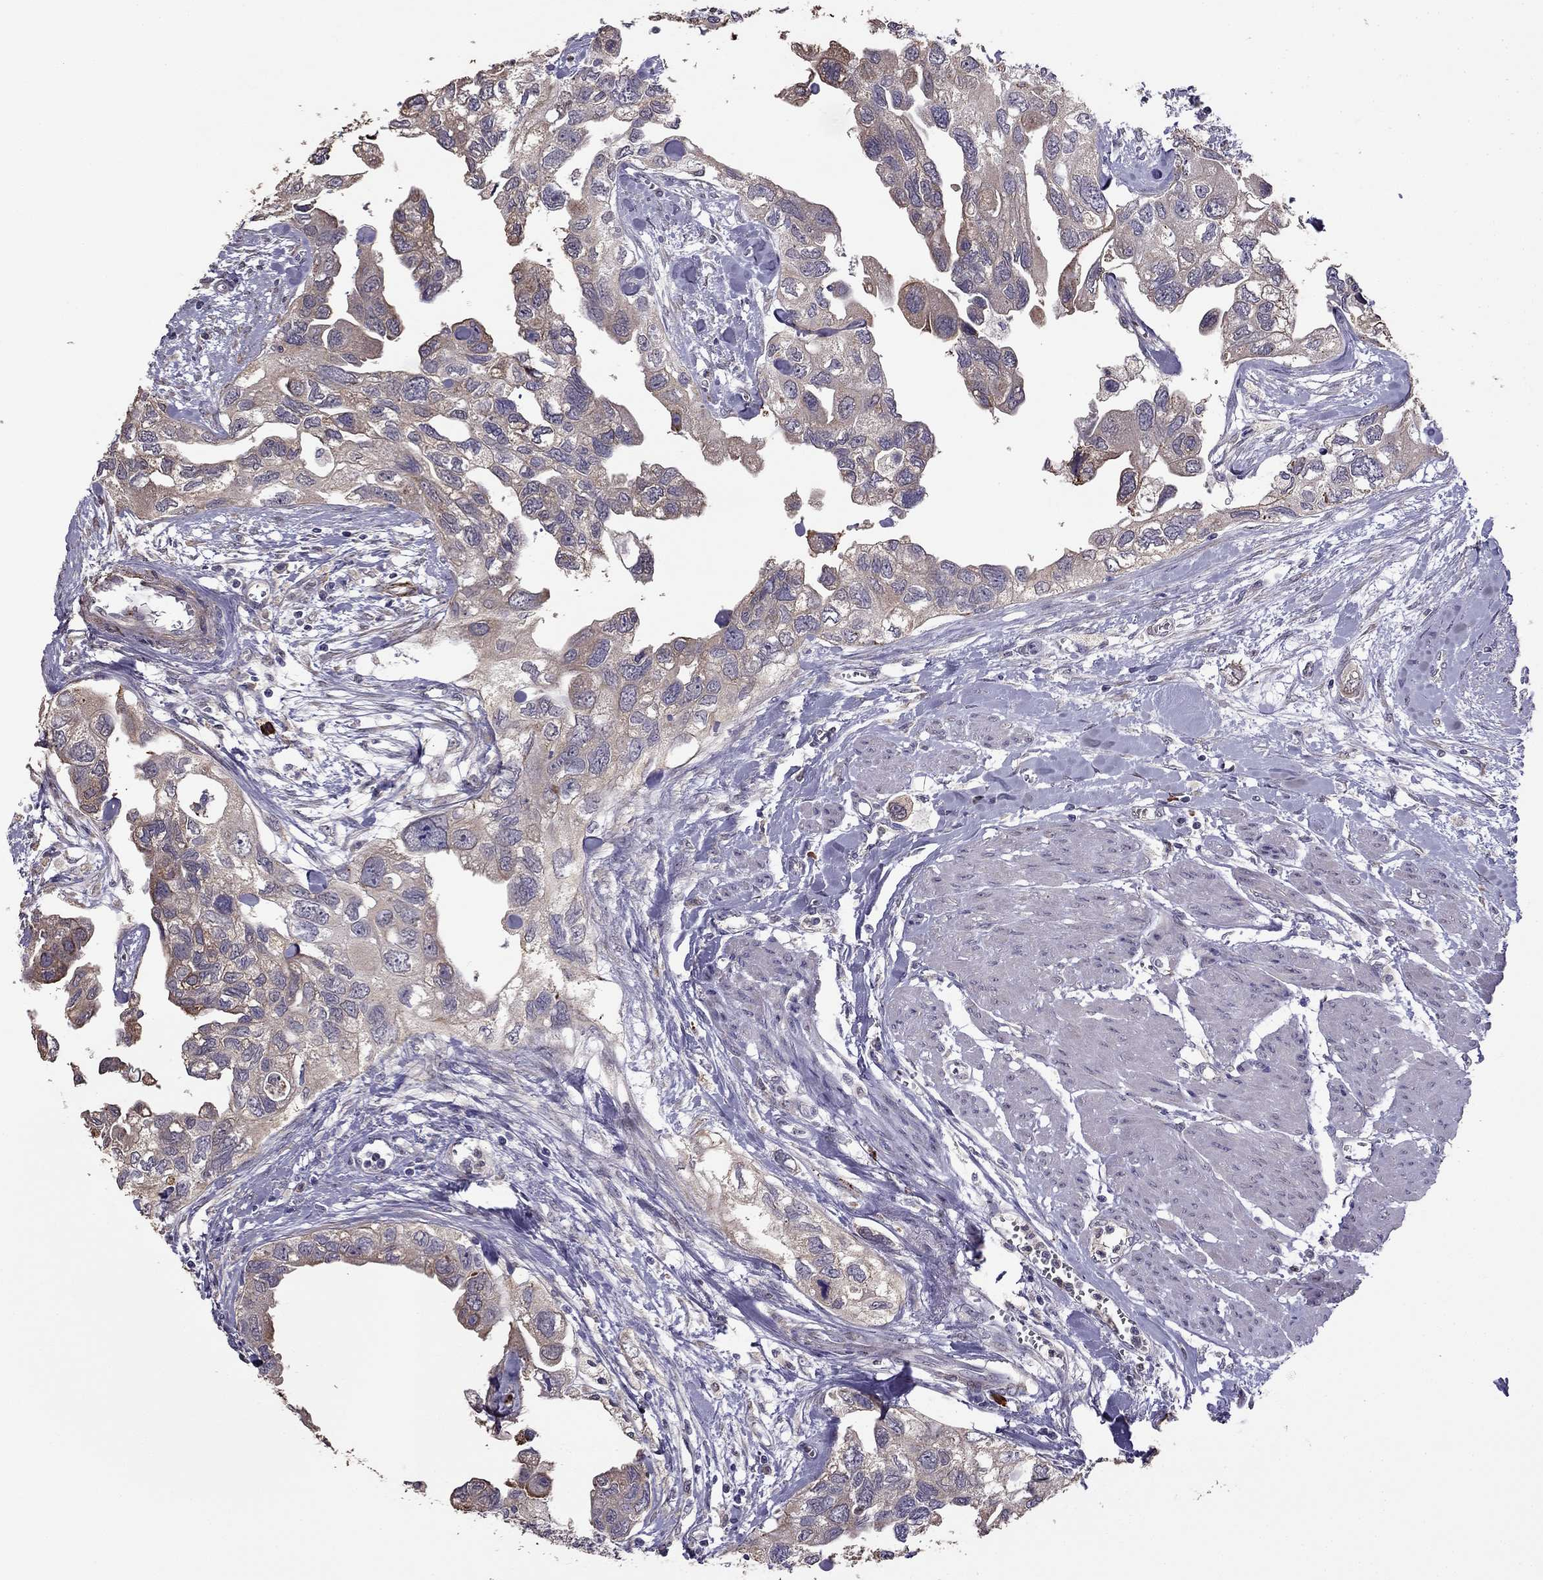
{"staining": {"intensity": "weak", "quantity": "<25%", "location": "cytoplasmic/membranous"}, "tissue": "urothelial cancer", "cell_type": "Tumor cells", "image_type": "cancer", "snomed": [{"axis": "morphology", "description": "Urothelial carcinoma, High grade"}, {"axis": "topography", "description": "Urinary bladder"}], "caption": "Immunohistochemical staining of human high-grade urothelial carcinoma exhibits no significant staining in tumor cells.", "gene": "CDH9", "patient": {"sex": "male", "age": 59}}